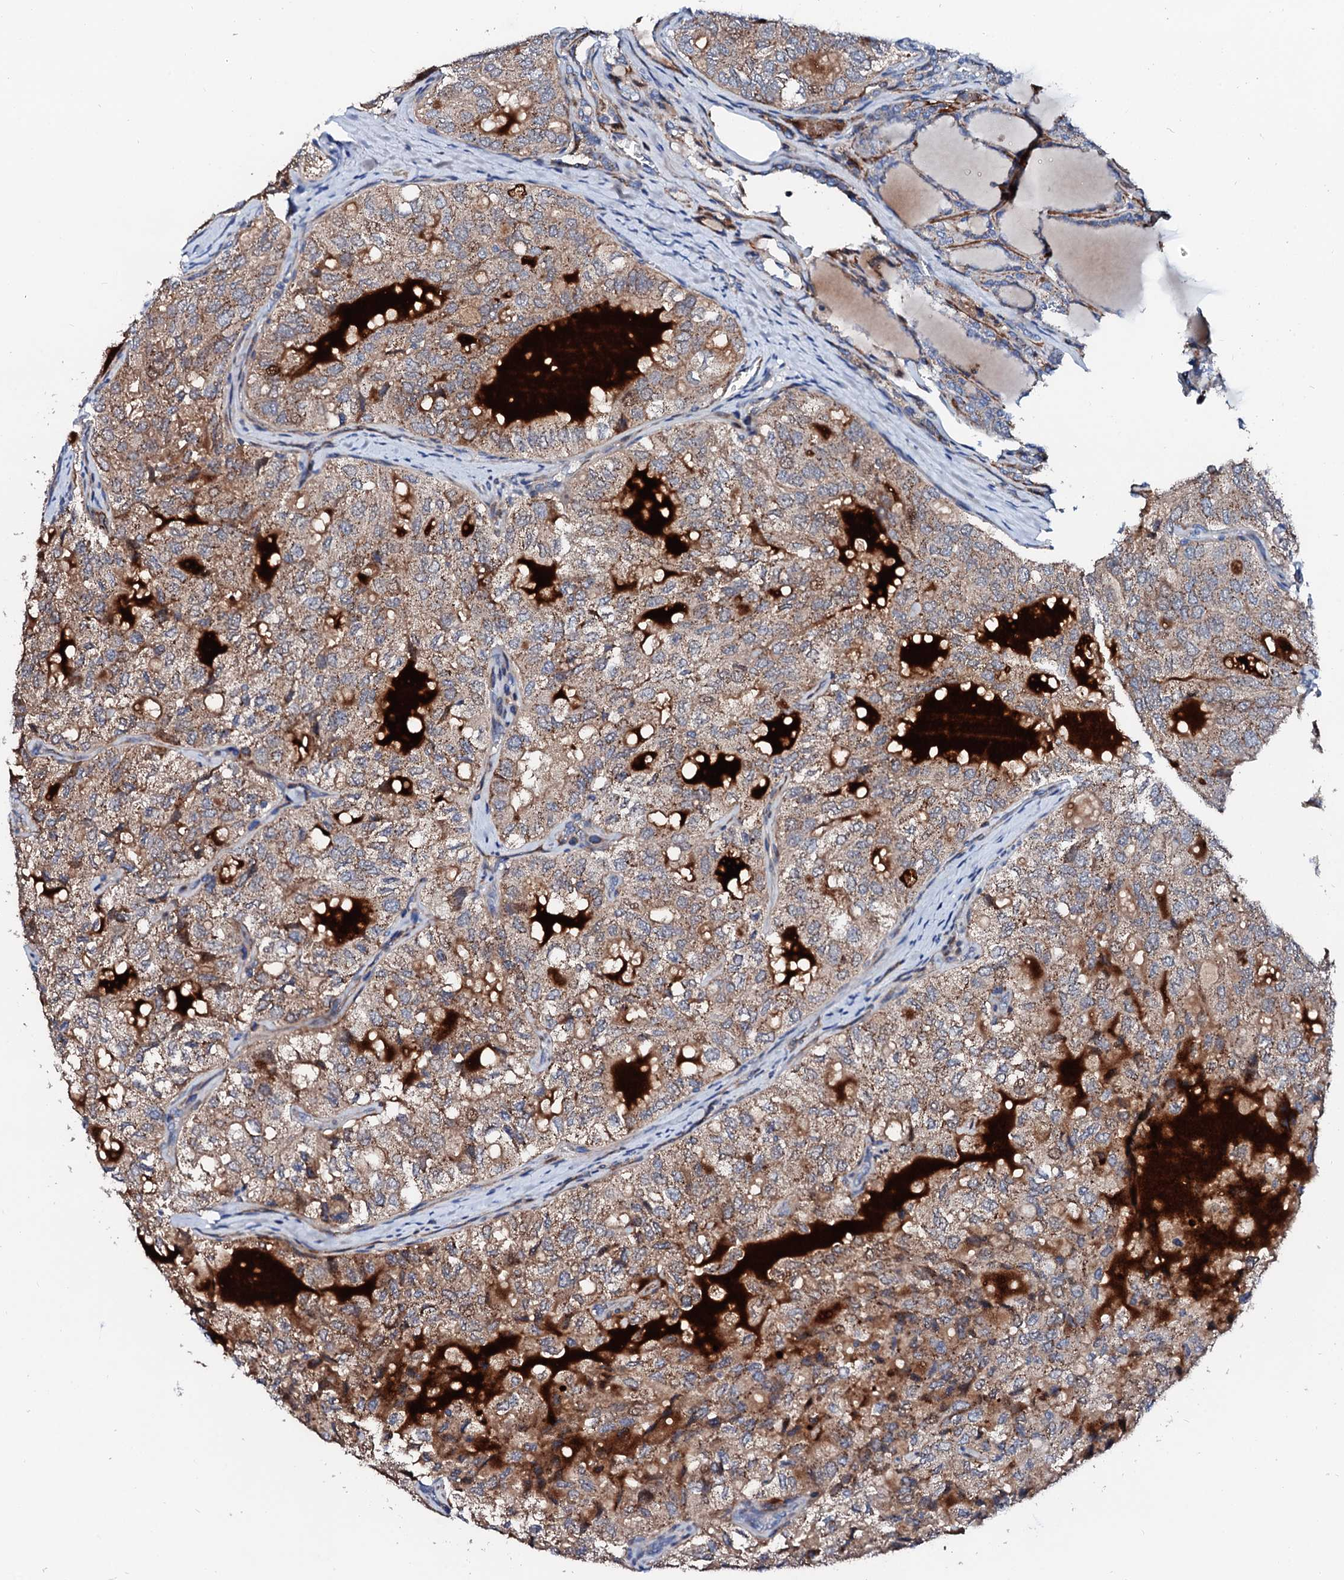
{"staining": {"intensity": "moderate", "quantity": "25%-75%", "location": "cytoplasmic/membranous"}, "tissue": "thyroid cancer", "cell_type": "Tumor cells", "image_type": "cancer", "snomed": [{"axis": "morphology", "description": "Follicular adenoma carcinoma, NOS"}, {"axis": "topography", "description": "Thyroid gland"}], "caption": "The image shows immunohistochemical staining of thyroid follicular adenoma carcinoma. There is moderate cytoplasmic/membranous positivity is seen in about 25%-75% of tumor cells. Nuclei are stained in blue.", "gene": "SLC10A7", "patient": {"sex": "male", "age": 75}}